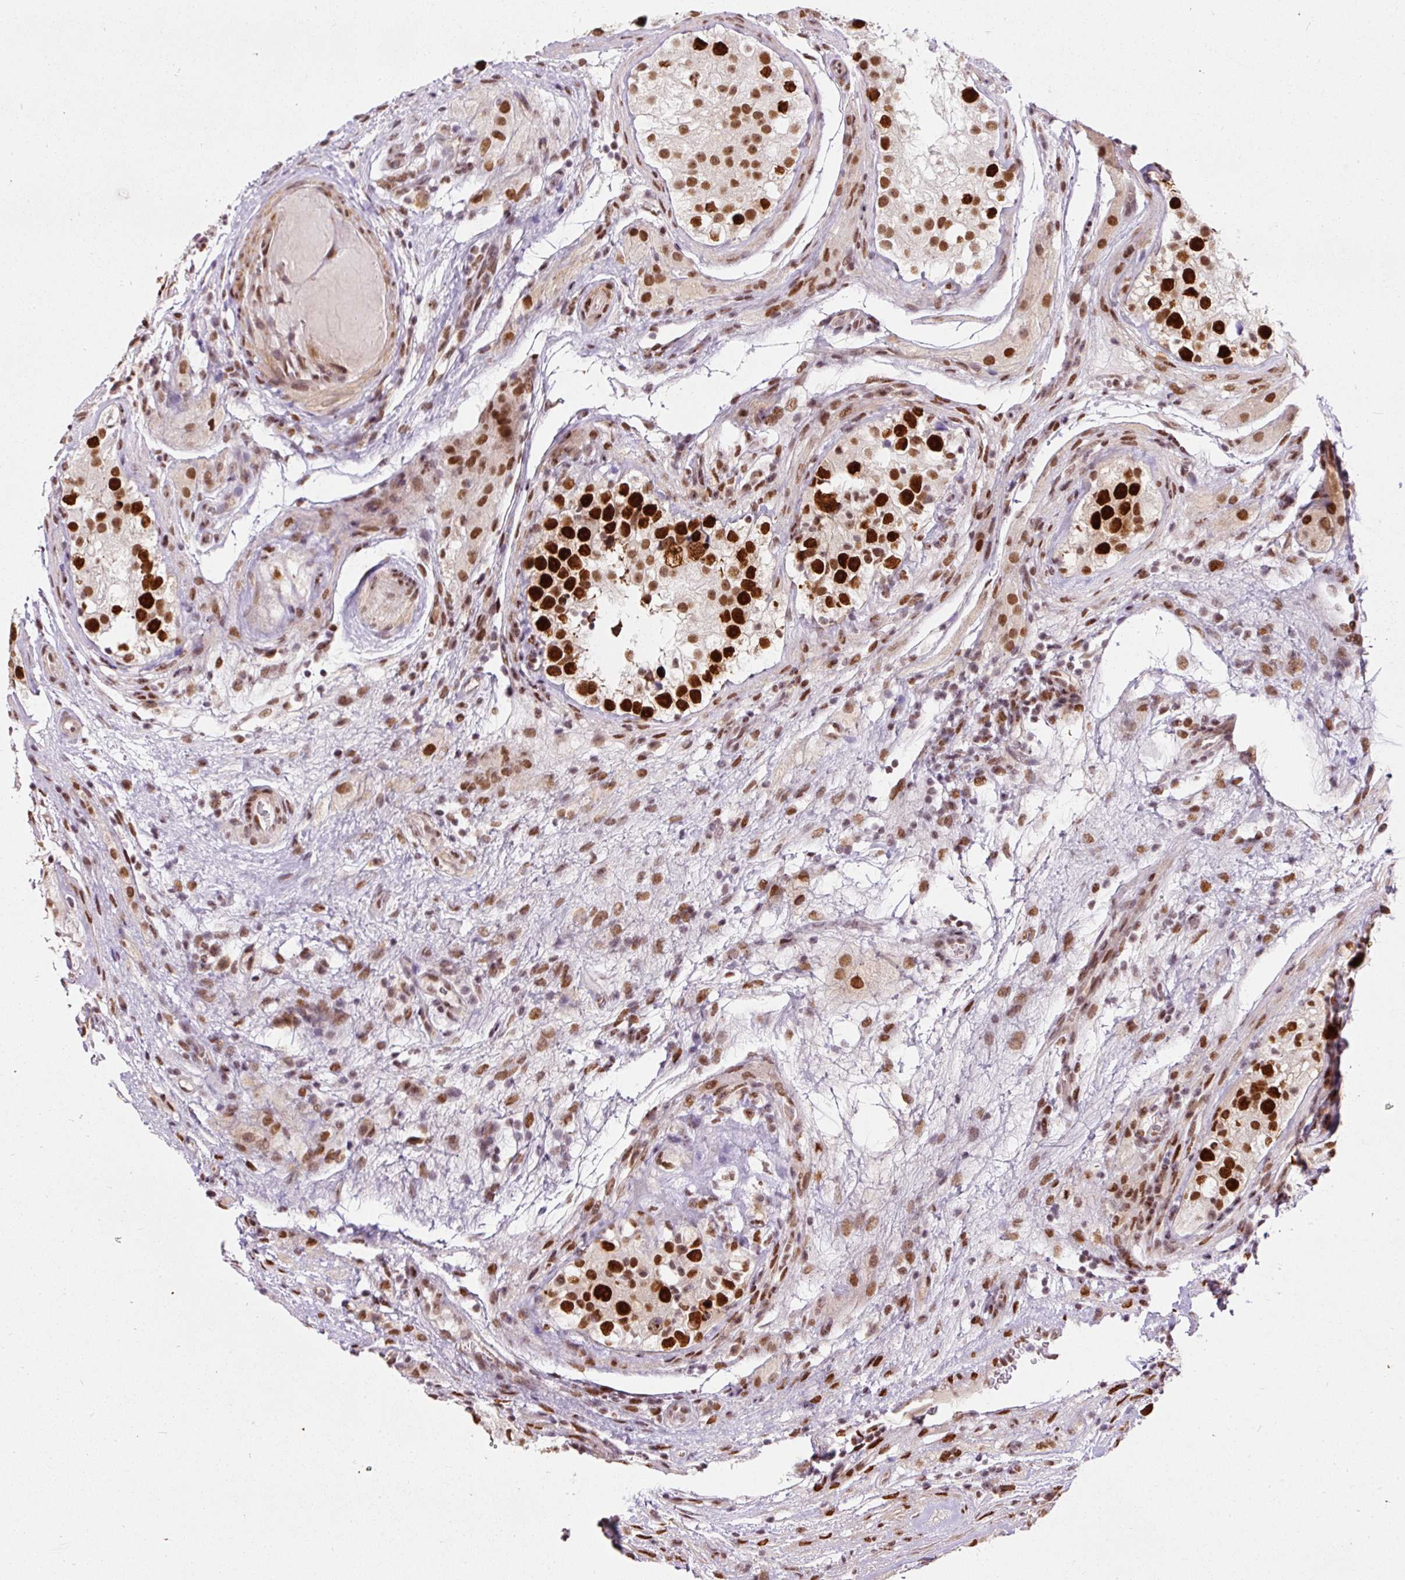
{"staining": {"intensity": "strong", "quantity": ">75%", "location": "nuclear"}, "tissue": "testis cancer", "cell_type": "Tumor cells", "image_type": "cancer", "snomed": [{"axis": "morphology", "description": "Normal tissue, NOS"}, {"axis": "morphology", "description": "Carcinoma, Embryonal, NOS"}, {"axis": "topography", "description": "Testis"}], "caption": "This photomicrograph displays IHC staining of testis cancer (embryonal carcinoma), with high strong nuclear staining in approximately >75% of tumor cells.", "gene": "HNRNPC", "patient": {"sex": "male", "age": 32}}